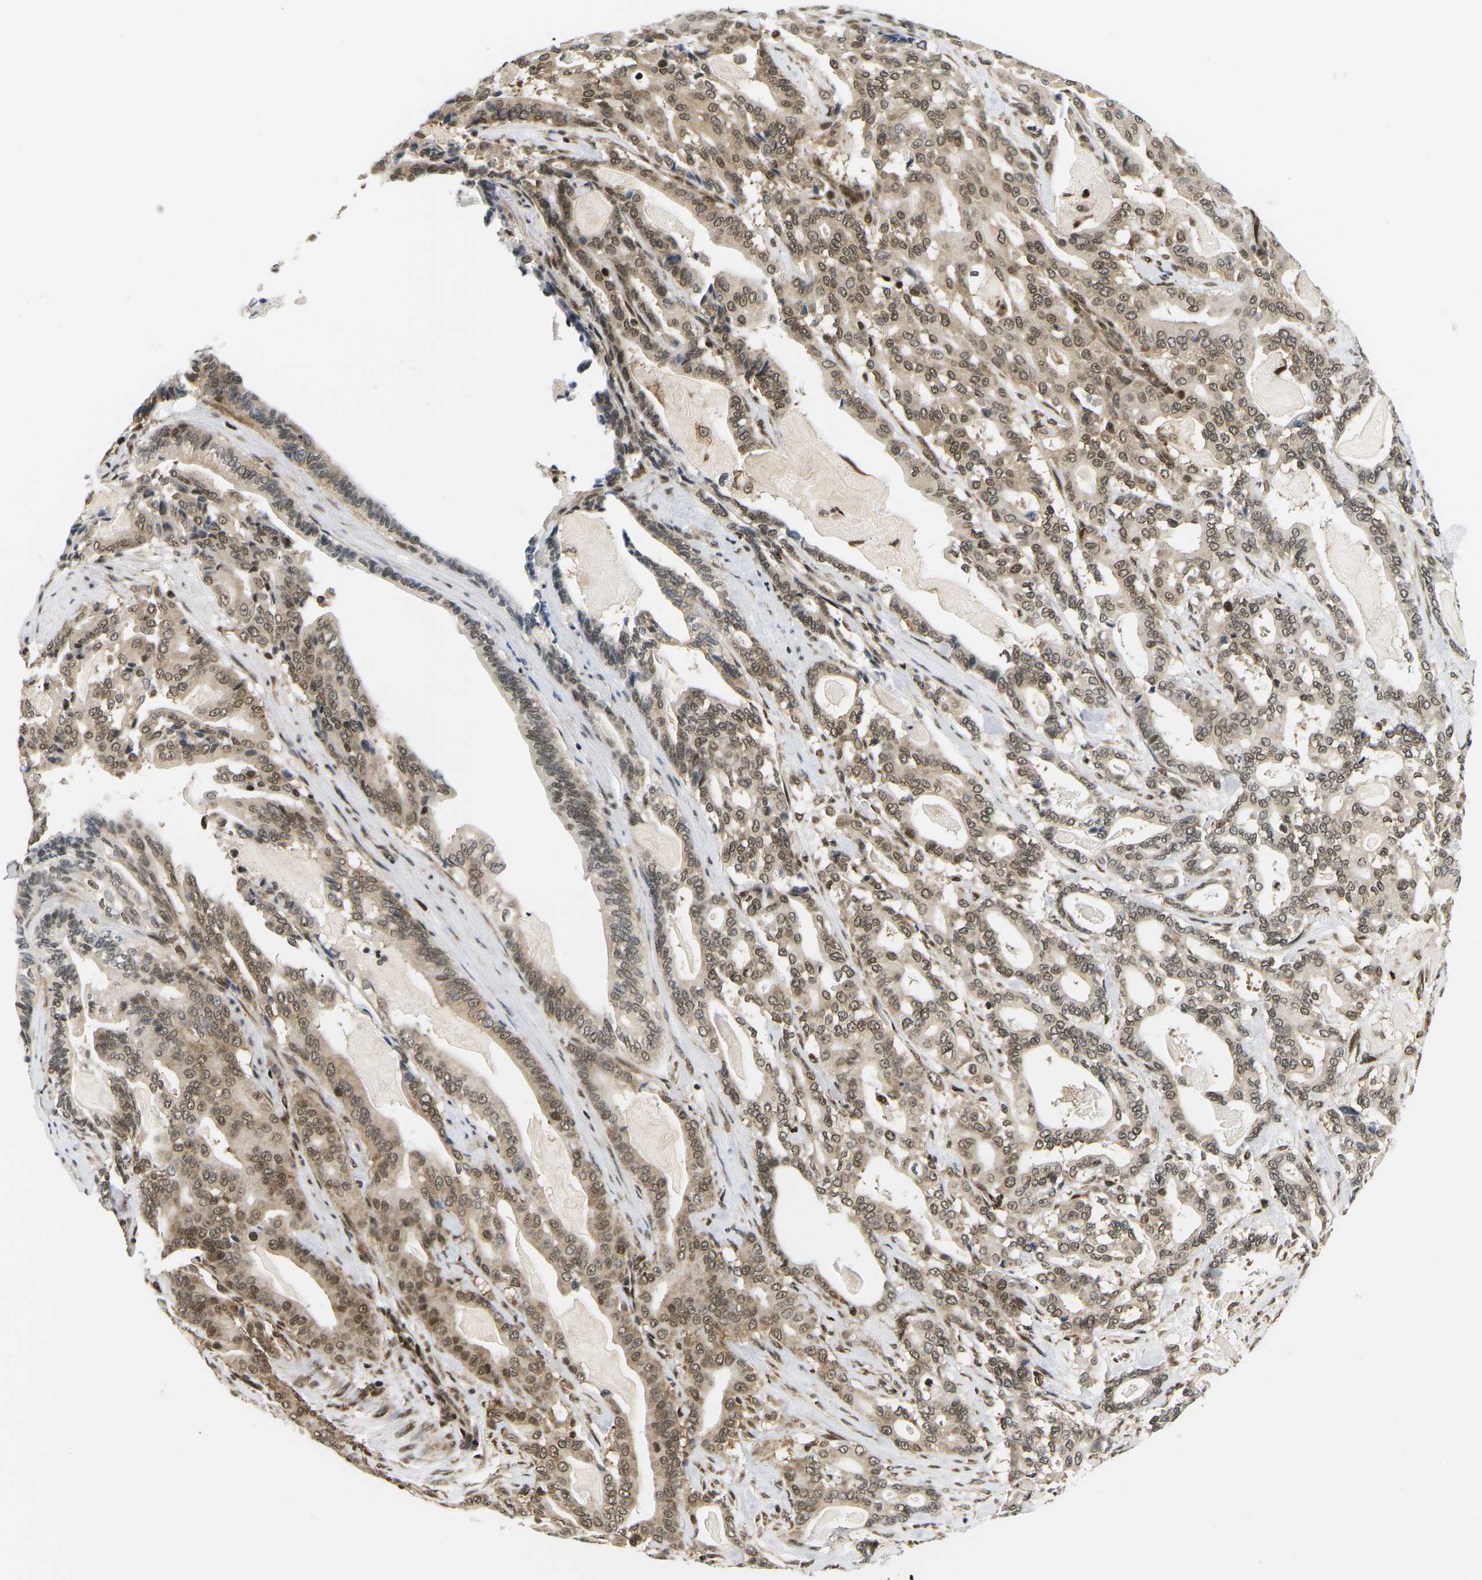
{"staining": {"intensity": "moderate", "quantity": ">75%", "location": "cytoplasmic/membranous,nuclear"}, "tissue": "pancreatic cancer", "cell_type": "Tumor cells", "image_type": "cancer", "snomed": [{"axis": "morphology", "description": "Adenocarcinoma, NOS"}, {"axis": "topography", "description": "Pancreas"}], "caption": "IHC (DAB (3,3'-diaminobenzidine)) staining of human pancreatic adenocarcinoma reveals moderate cytoplasmic/membranous and nuclear protein positivity in about >75% of tumor cells.", "gene": "CELF1", "patient": {"sex": "male", "age": 63}}